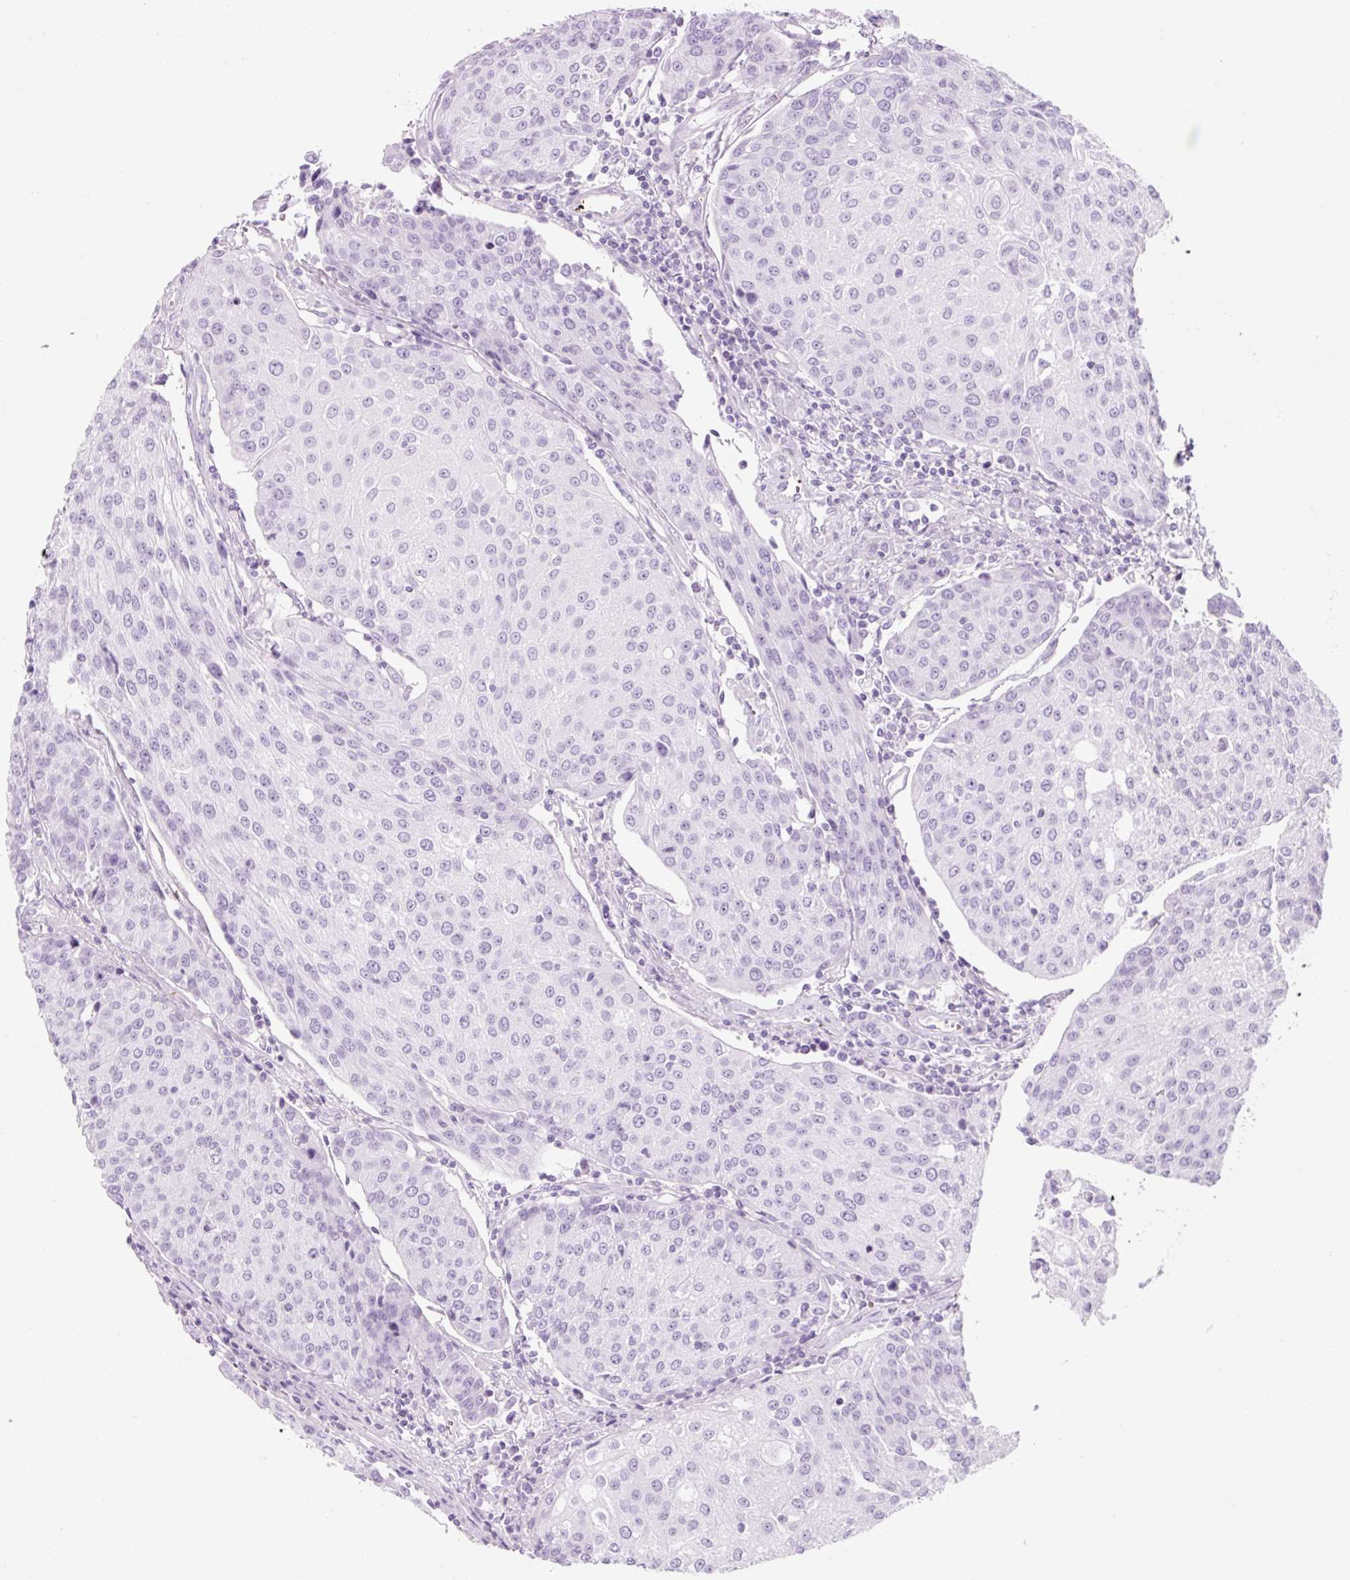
{"staining": {"intensity": "negative", "quantity": "none", "location": "none"}, "tissue": "urothelial cancer", "cell_type": "Tumor cells", "image_type": "cancer", "snomed": [{"axis": "morphology", "description": "Urothelial carcinoma, High grade"}, {"axis": "topography", "description": "Urinary bladder"}], "caption": "DAB immunohistochemical staining of human urothelial cancer displays no significant expression in tumor cells.", "gene": "PF4V1", "patient": {"sex": "female", "age": 85}}